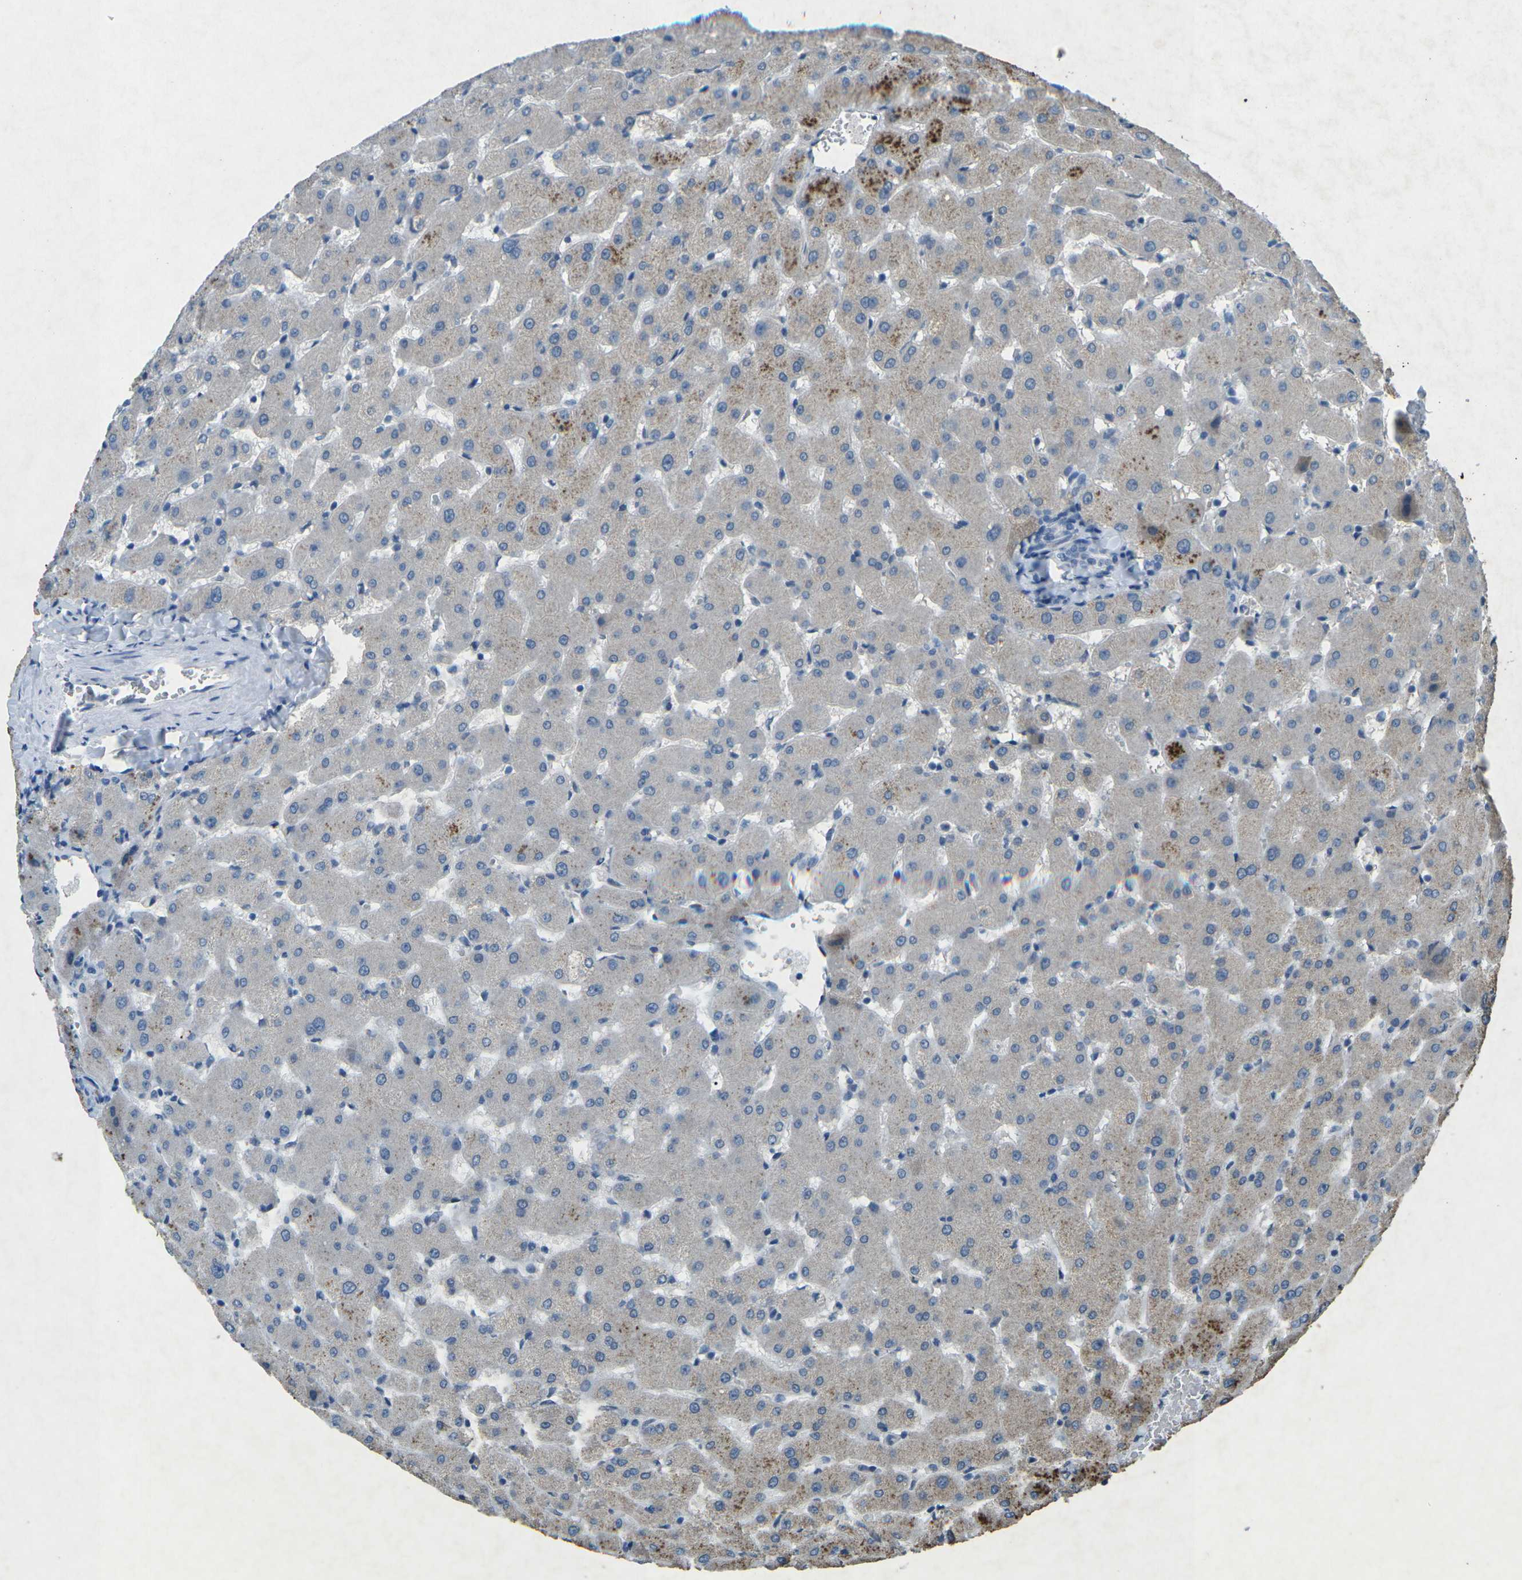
{"staining": {"intensity": "negative", "quantity": "none", "location": "none"}, "tissue": "liver", "cell_type": "Cholangiocytes", "image_type": "normal", "snomed": [{"axis": "morphology", "description": "Normal tissue, NOS"}, {"axis": "topography", "description": "Liver"}], "caption": "An image of human liver is negative for staining in cholangiocytes. (Immunohistochemistry, brightfield microscopy, high magnification).", "gene": "A1BG", "patient": {"sex": "female", "age": 63}}